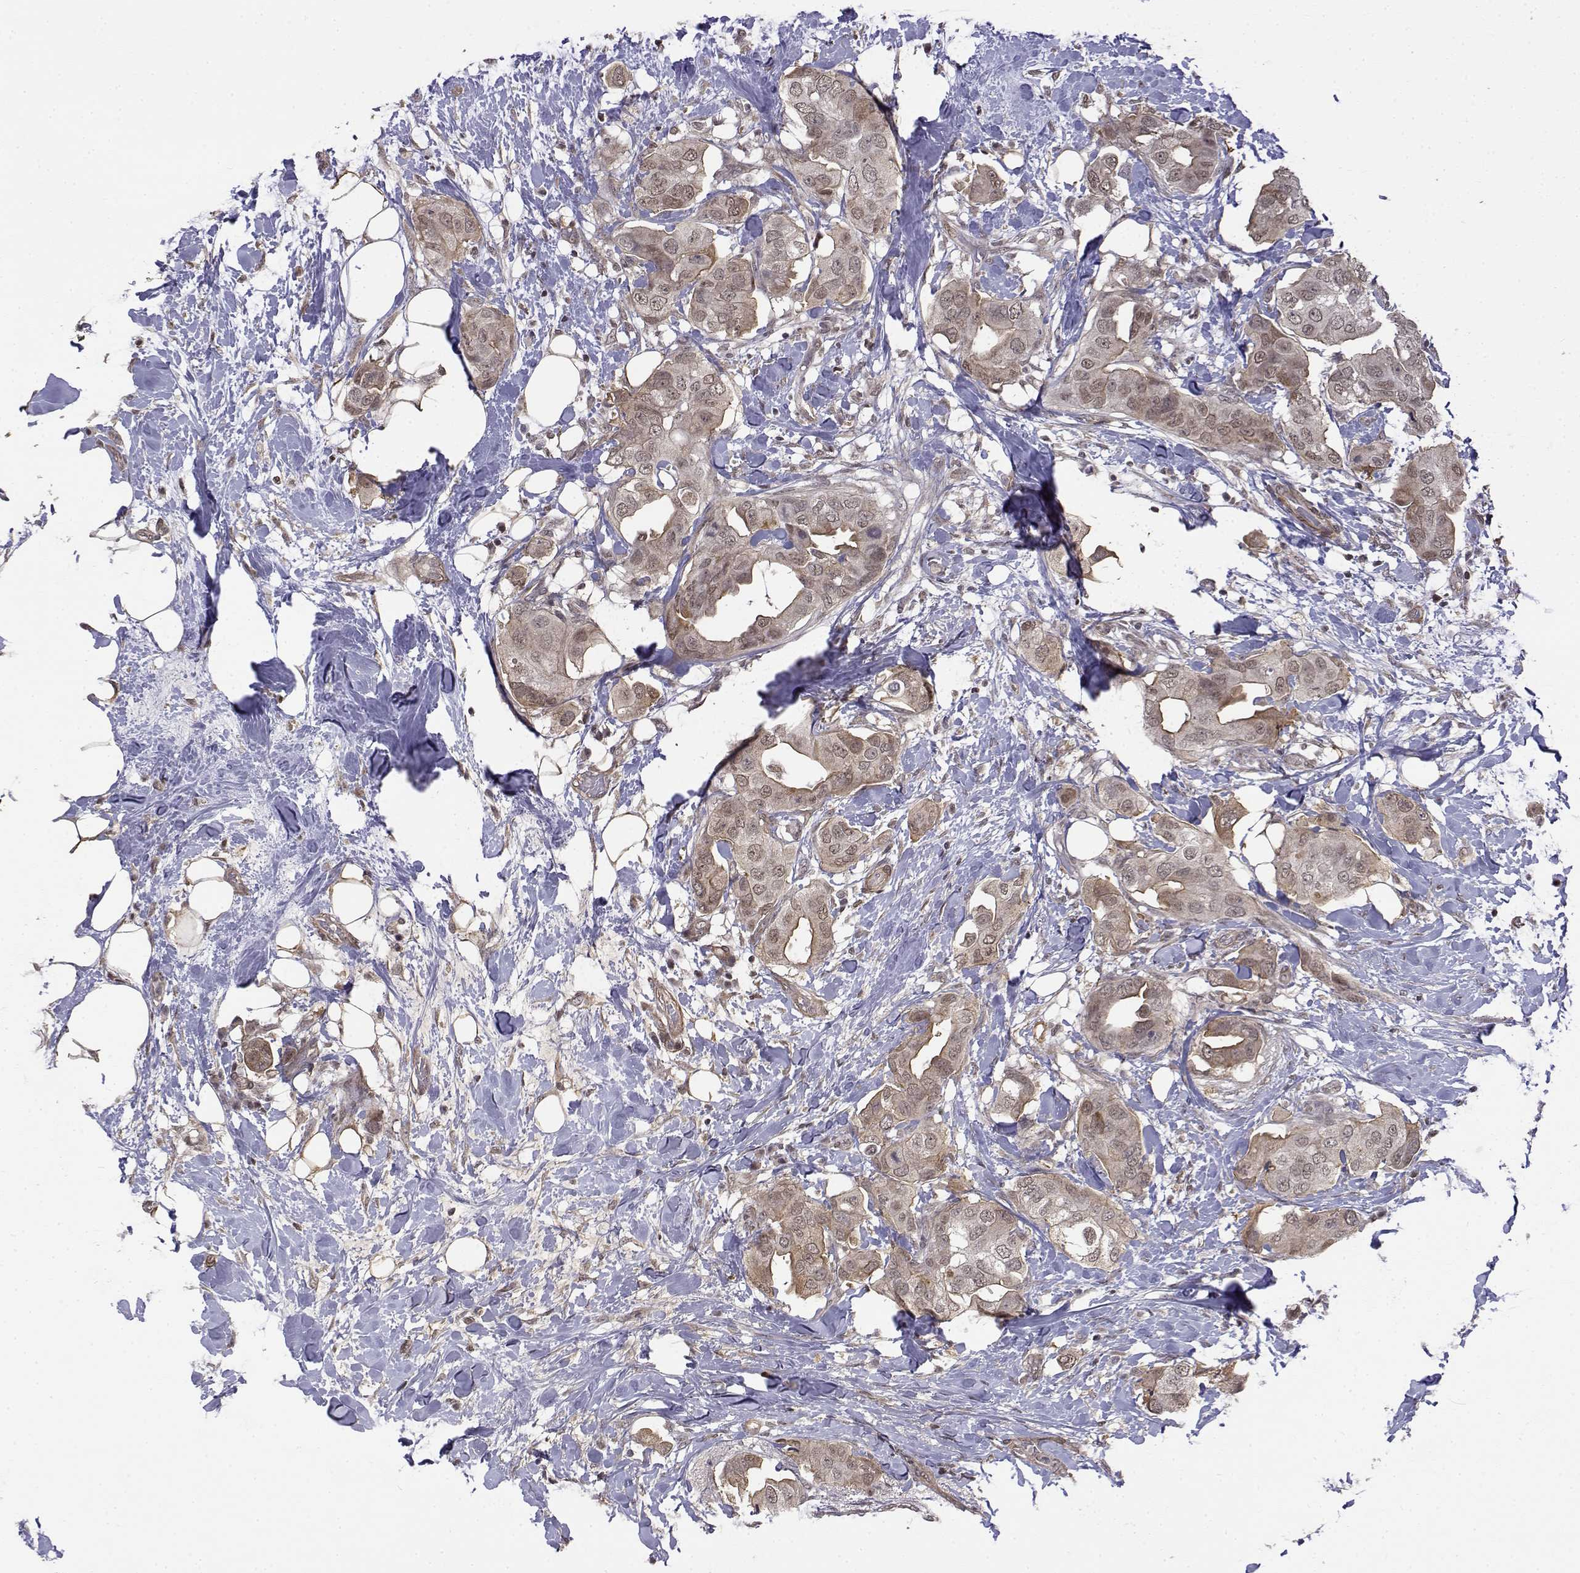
{"staining": {"intensity": "weak", "quantity": "25%-75%", "location": "cytoplasmic/membranous,nuclear"}, "tissue": "breast cancer", "cell_type": "Tumor cells", "image_type": "cancer", "snomed": [{"axis": "morphology", "description": "Normal tissue, NOS"}, {"axis": "morphology", "description": "Duct carcinoma"}, {"axis": "topography", "description": "Breast"}], "caption": "DAB immunohistochemical staining of breast cancer (infiltrating ductal carcinoma) reveals weak cytoplasmic/membranous and nuclear protein expression in about 25%-75% of tumor cells.", "gene": "ITGA7", "patient": {"sex": "female", "age": 40}}